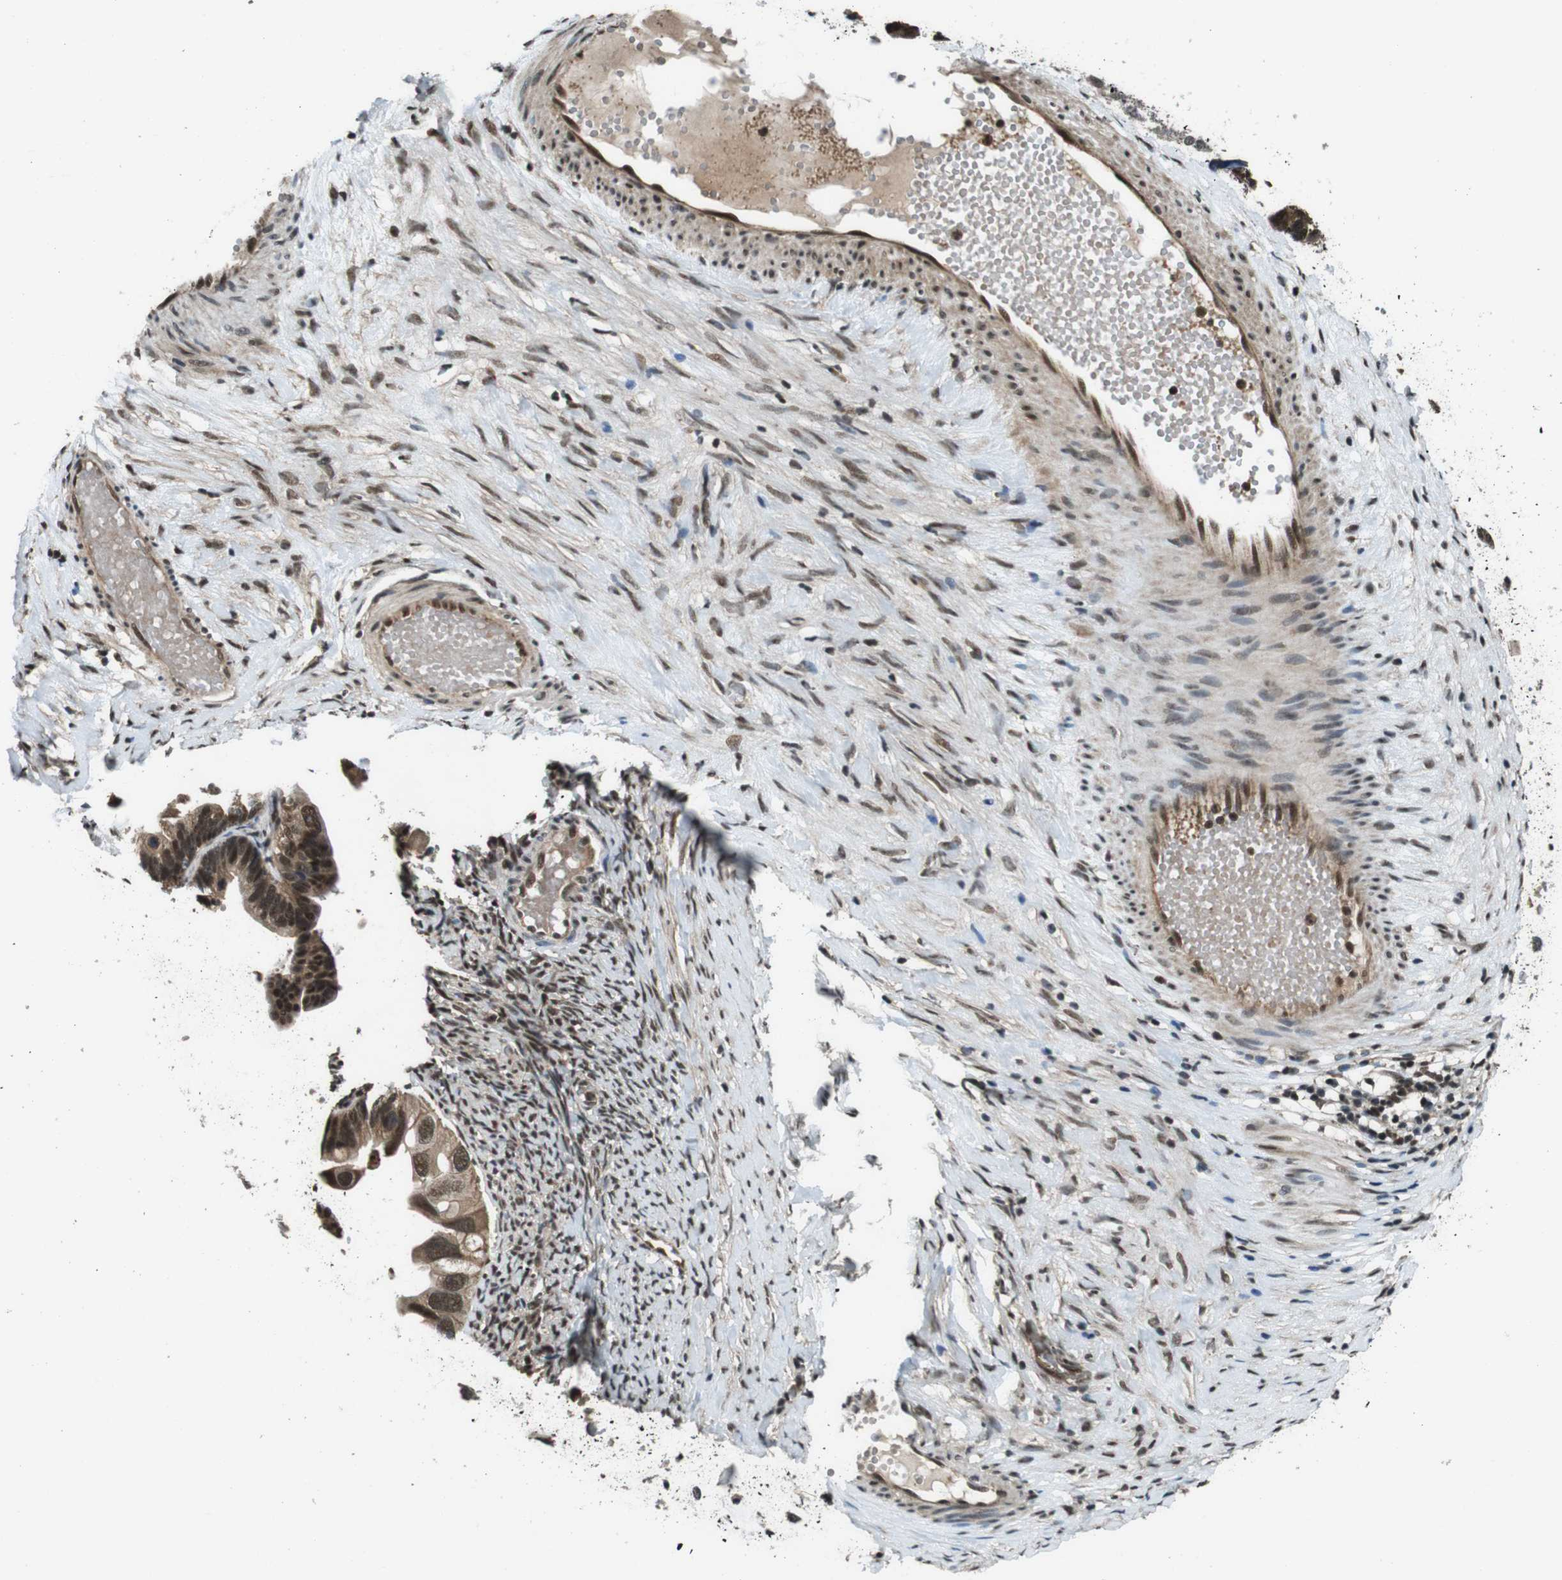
{"staining": {"intensity": "moderate", "quantity": ">75%", "location": "cytoplasmic/membranous,nuclear"}, "tissue": "ovarian cancer", "cell_type": "Tumor cells", "image_type": "cancer", "snomed": [{"axis": "morphology", "description": "Cystadenocarcinoma, serous, NOS"}, {"axis": "topography", "description": "Ovary"}], "caption": "Tumor cells exhibit medium levels of moderate cytoplasmic/membranous and nuclear expression in approximately >75% of cells in human ovarian cancer.", "gene": "NR4A2", "patient": {"sex": "female", "age": 56}}